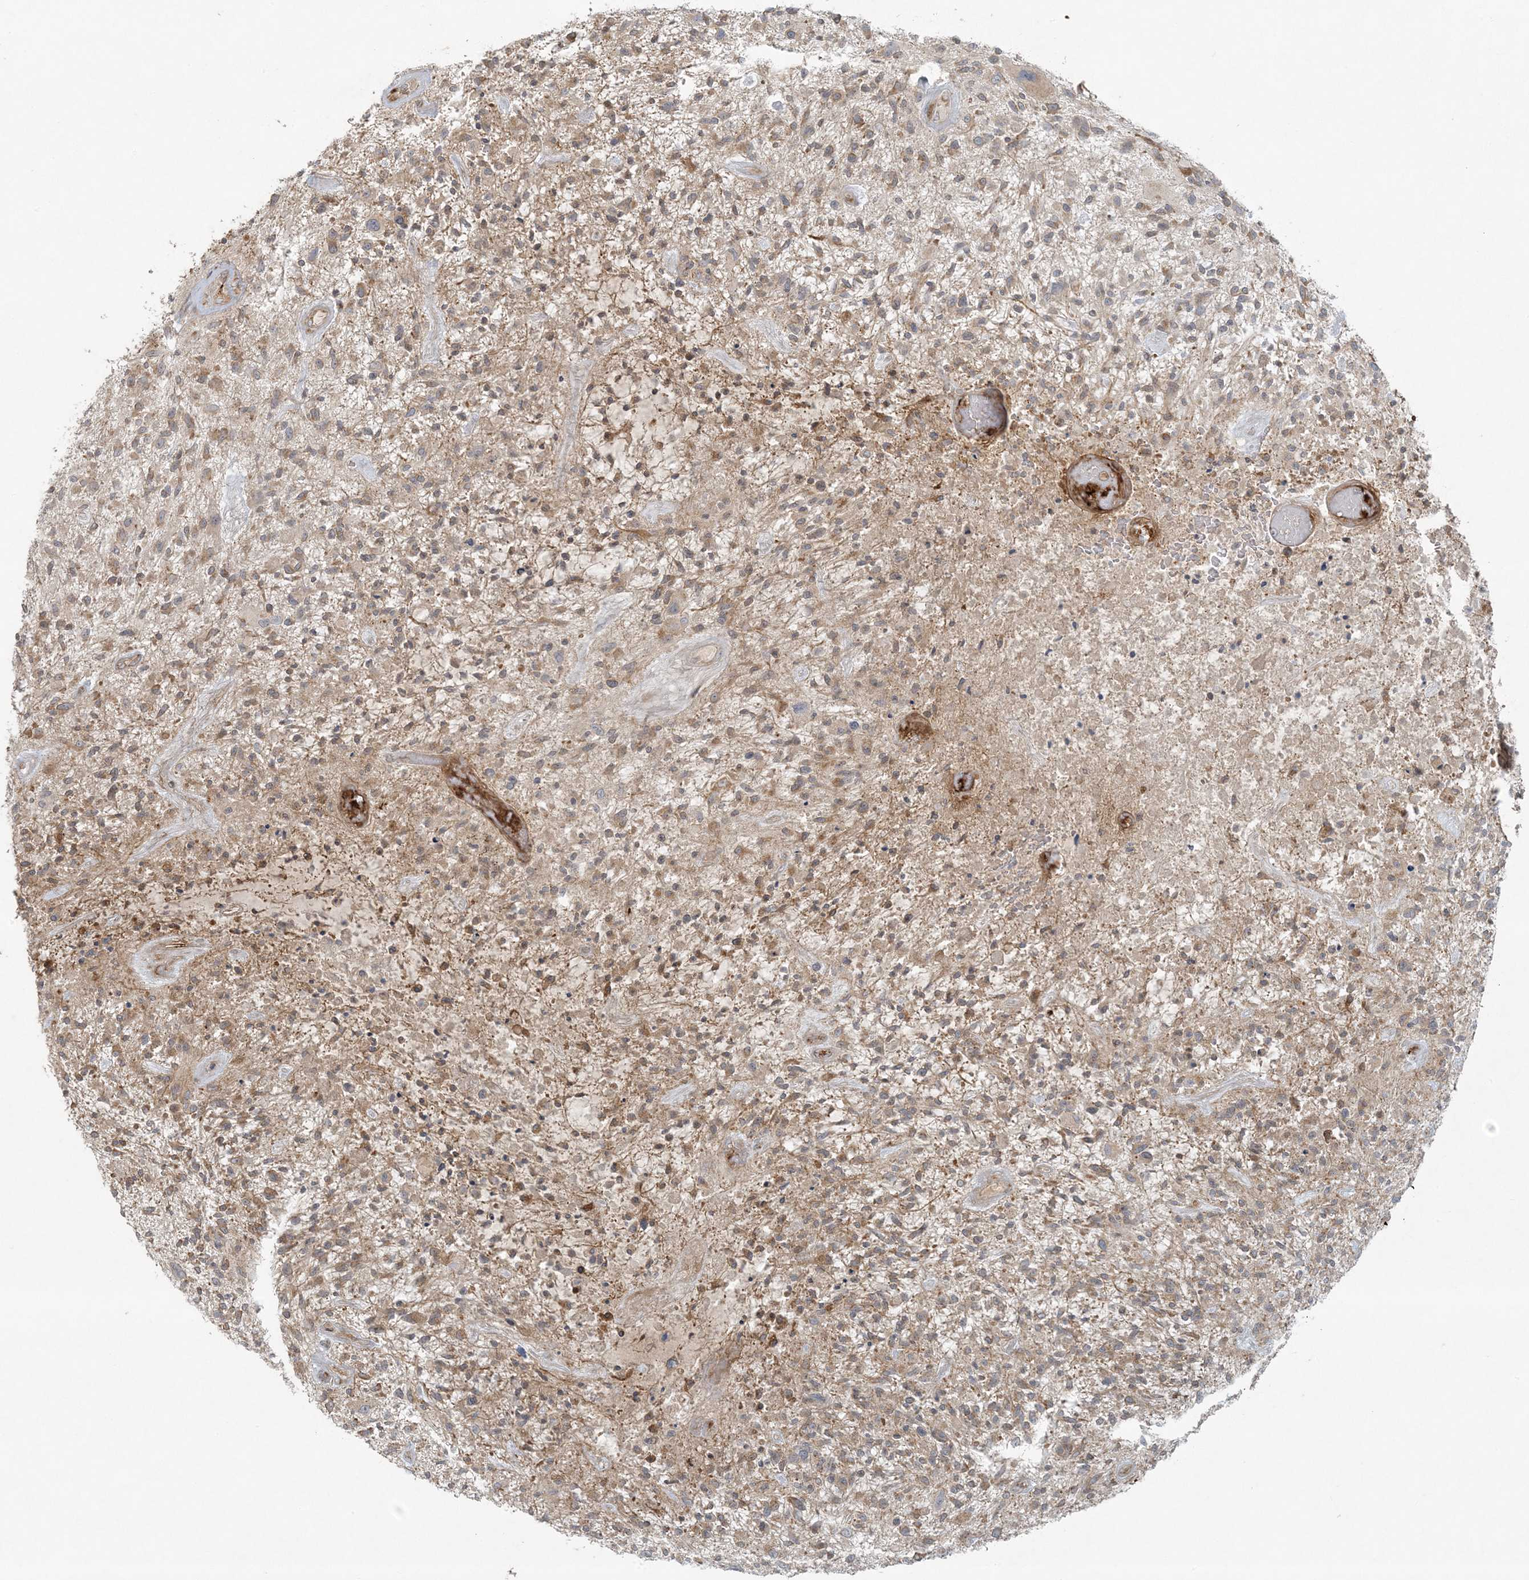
{"staining": {"intensity": "weak", "quantity": ">75%", "location": "cytoplasmic/membranous"}, "tissue": "glioma", "cell_type": "Tumor cells", "image_type": "cancer", "snomed": [{"axis": "morphology", "description": "Glioma, malignant, High grade"}, {"axis": "topography", "description": "Brain"}], "caption": "The image shows immunohistochemical staining of malignant glioma (high-grade). There is weak cytoplasmic/membranous expression is identified in approximately >75% of tumor cells.", "gene": "ZNF263", "patient": {"sex": "male", "age": 47}}